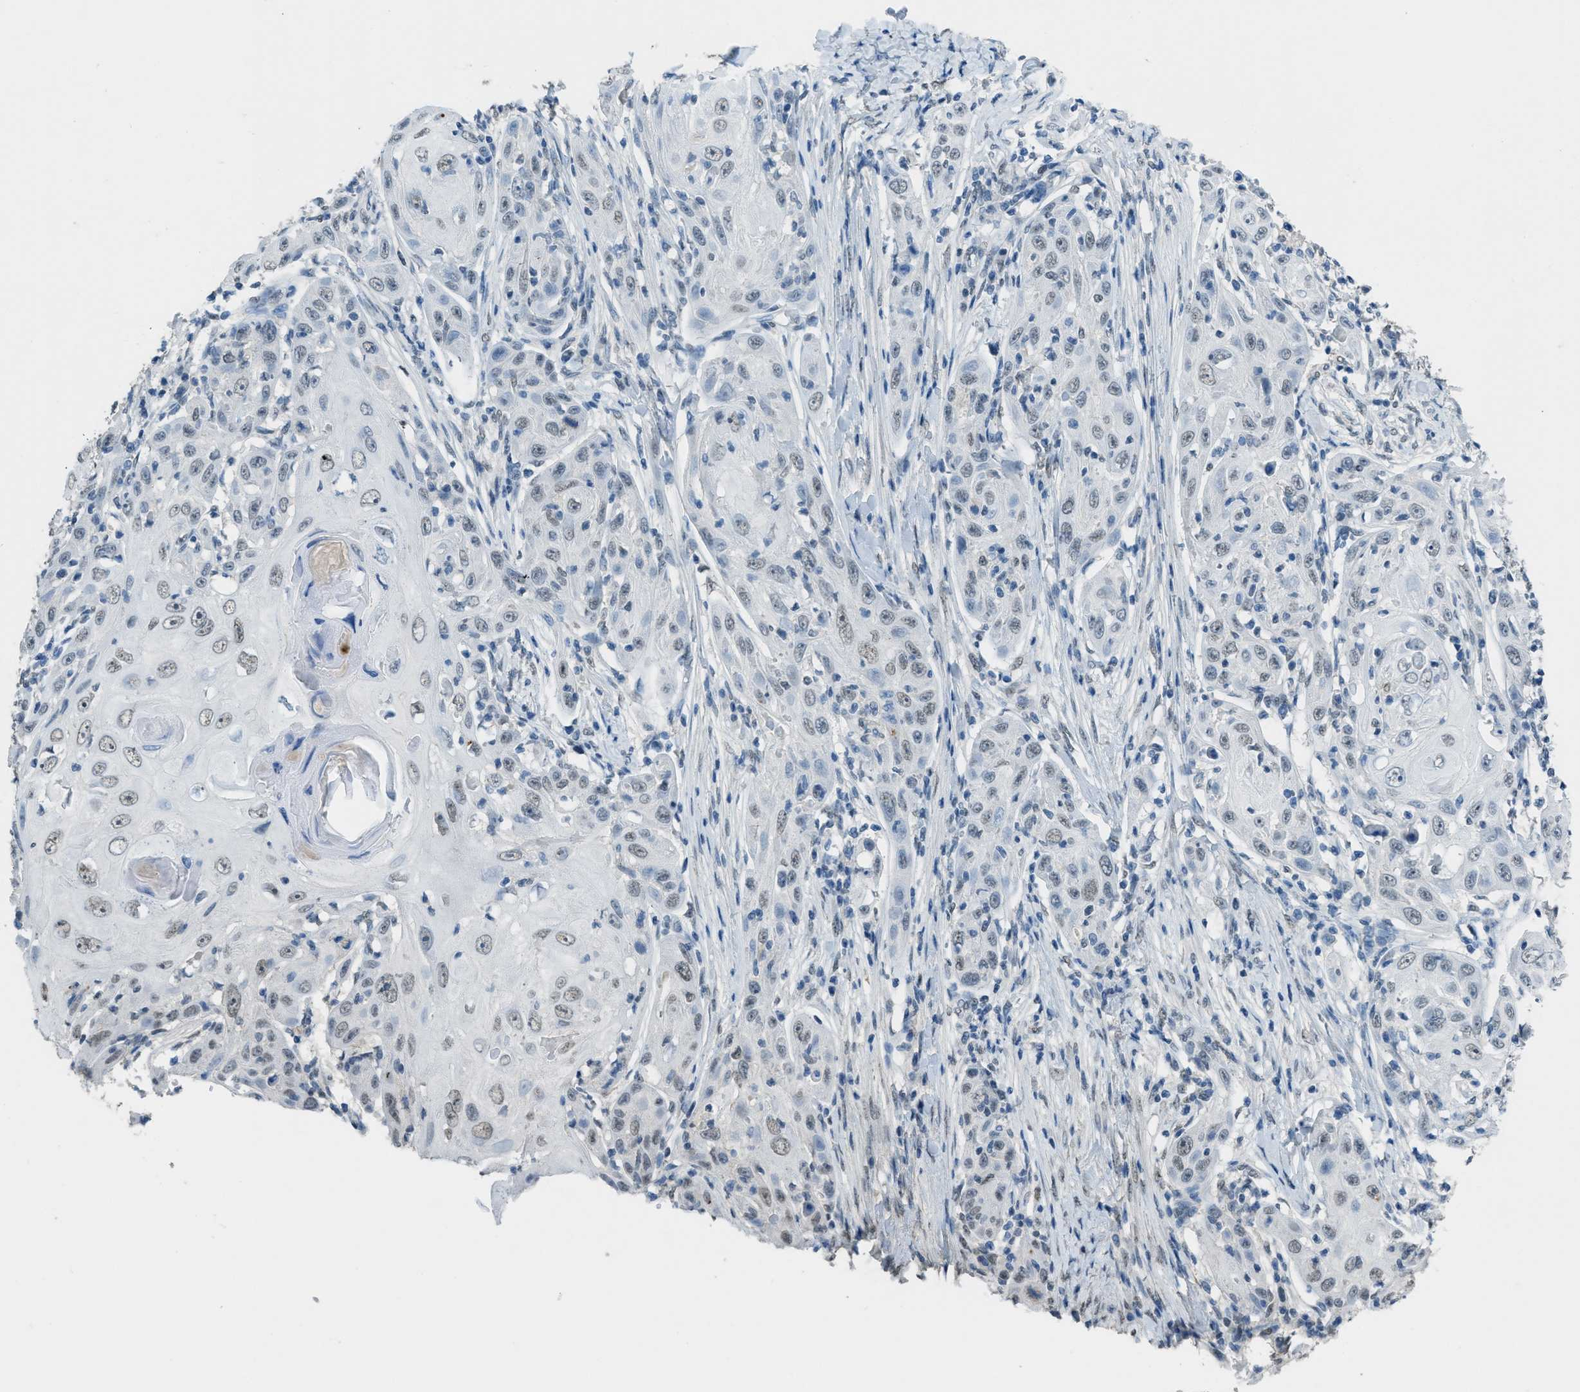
{"staining": {"intensity": "weak", "quantity": ">75%", "location": "nuclear"}, "tissue": "skin cancer", "cell_type": "Tumor cells", "image_type": "cancer", "snomed": [{"axis": "morphology", "description": "Squamous cell carcinoma, NOS"}, {"axis": "topography", "description": "Skin"}], "caption": "Skin cancer stained for a protein shows weak nuclear positivity in tumor cells.", "gene": "TTC13", "patient": {"sex": "female", "age": 88}}